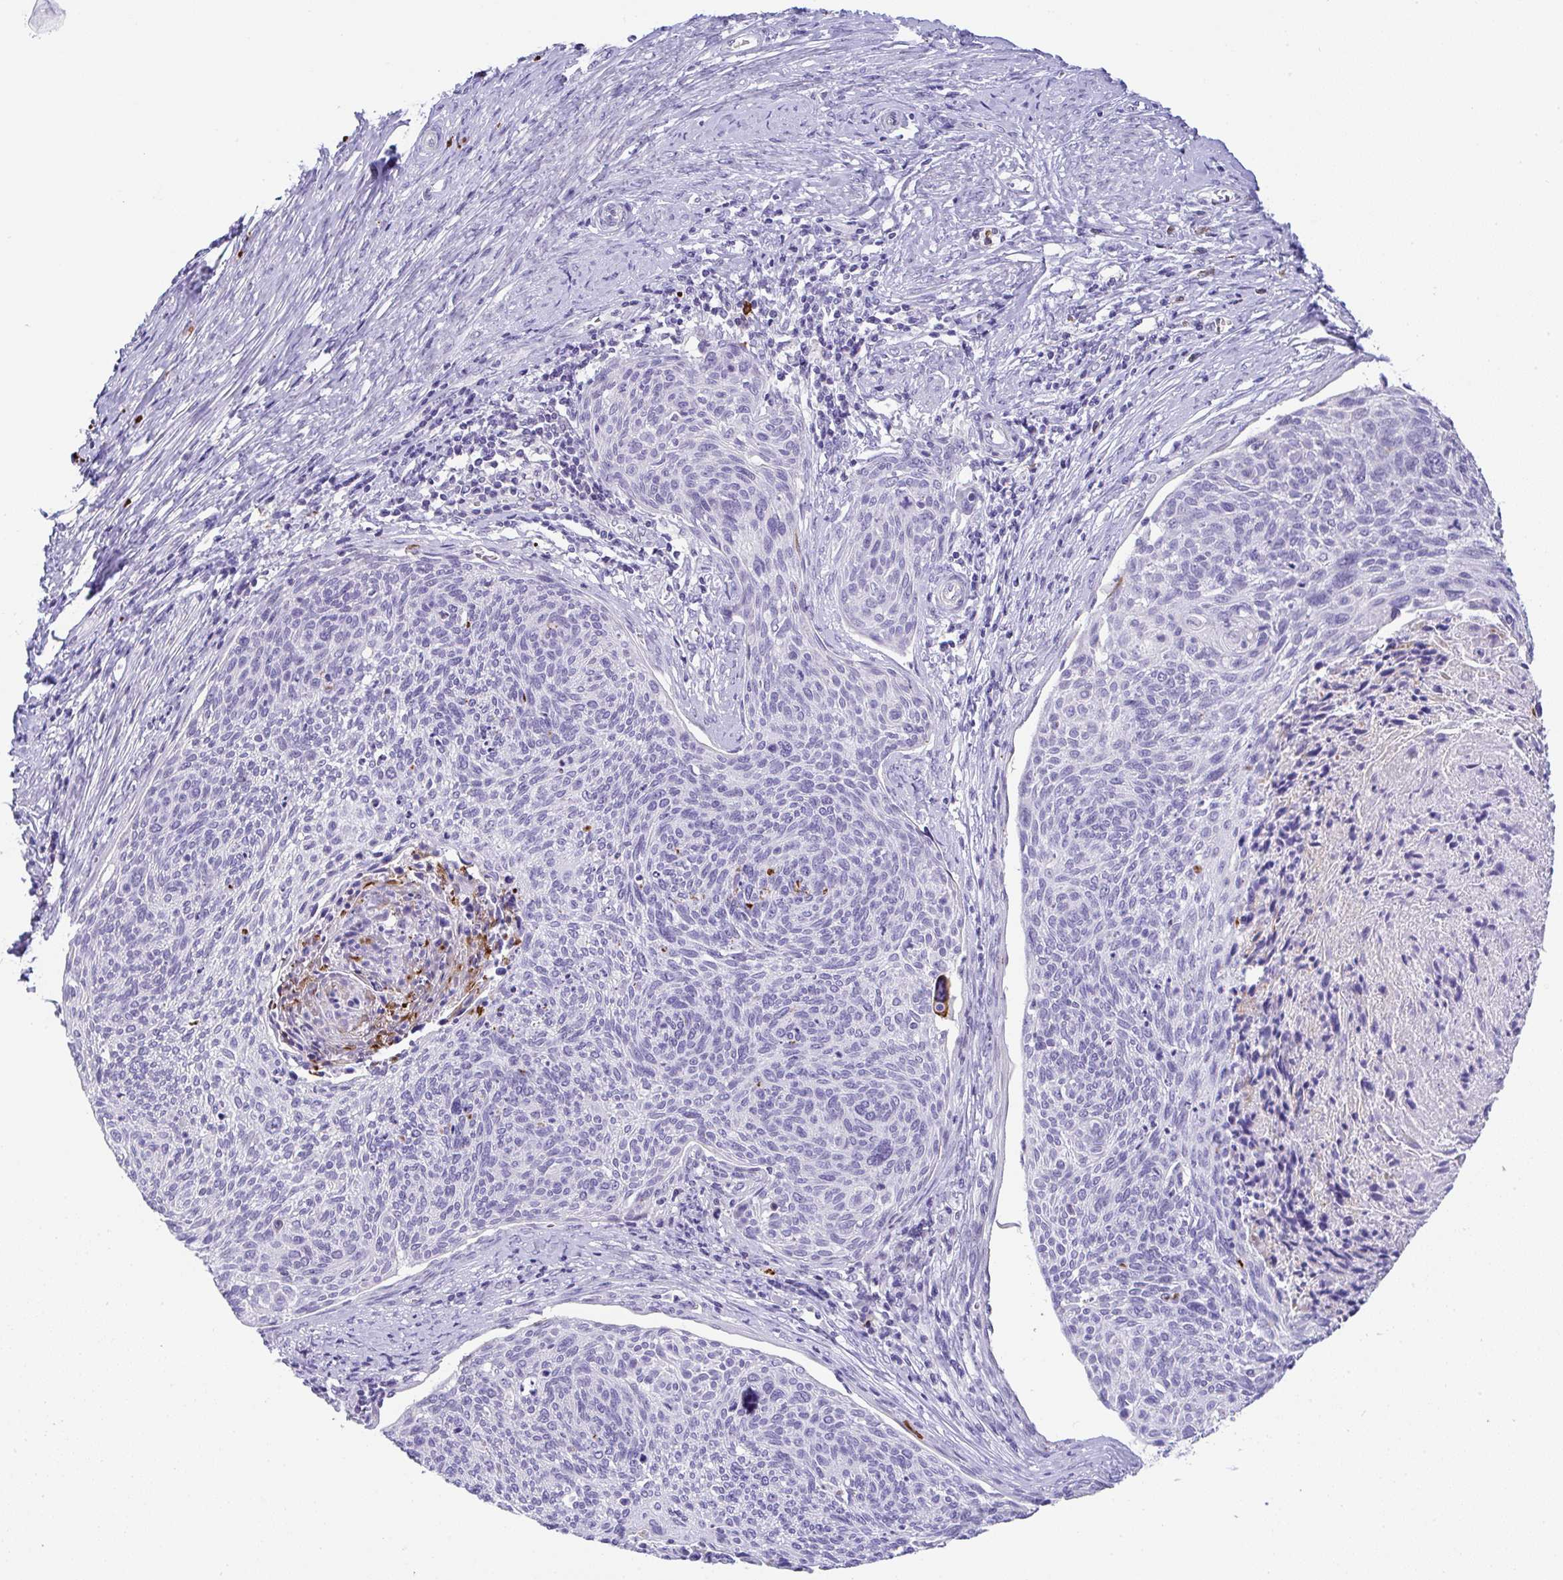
{"staining": {"intensity": "negative", "quantity": "none", "location": "none"}, "tissue": "cervical cancer", "cell_type": "Tumor cells", "image_type": "cancer", "snomed": [{"axis": "morphology", "description": "Squamous cell carcinoma, NOS"}, {"axis": "topography", "description": "Cervix"}], "caption": "Immunohistochemical staining of cervical squamous cell carcinoma reveals no significant staining in tumor cells.", "gene": "KMT2E", "patient": {"sex": "female", "age": 49}}